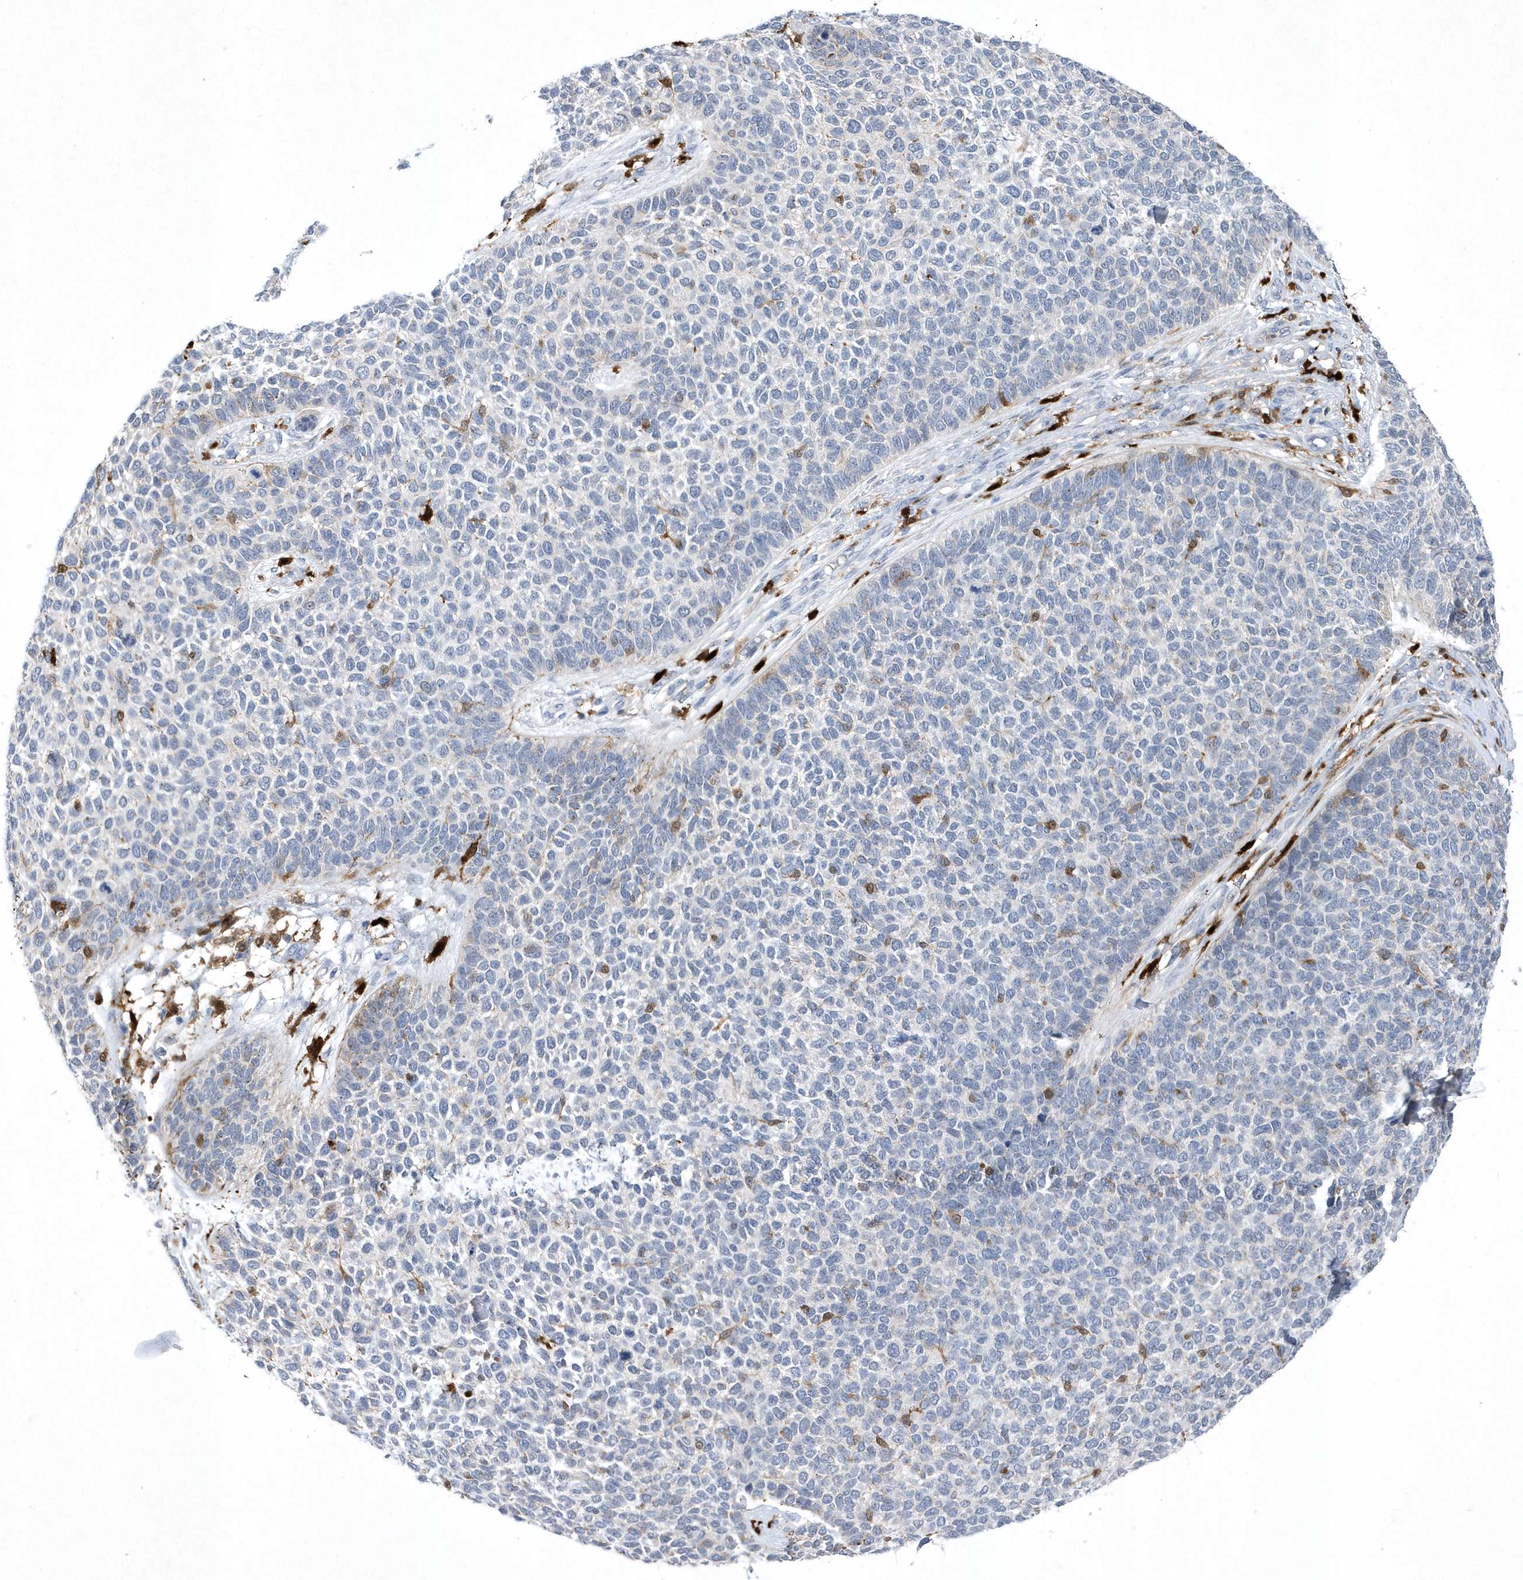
{"staining": {"intensity": "negative", "quantity": "none", "location": "none"}, "tissue": "skin cancer", "cell_type": "Tumor cells", "image_type": "cancer", "snomed": [{"axis": "morphology", "description": "Basal cell carcinoma"}, {"axis": "topography", "description": "Skin"}], "caption": "This photomicrograph is of skin cancer stained with immunohistochemistry to label a protein in brown with the nuclei are counter-stained blue. There is no staining in tumor cells. (Stains: DAB (3,3'-diaminobenzidine) IHC with hematoxylin counter stain, Microscopy: brightfield microscopy at high magnification).", "gene": "BHLHA15", "patient": {"sex": "female", "age": 84}}